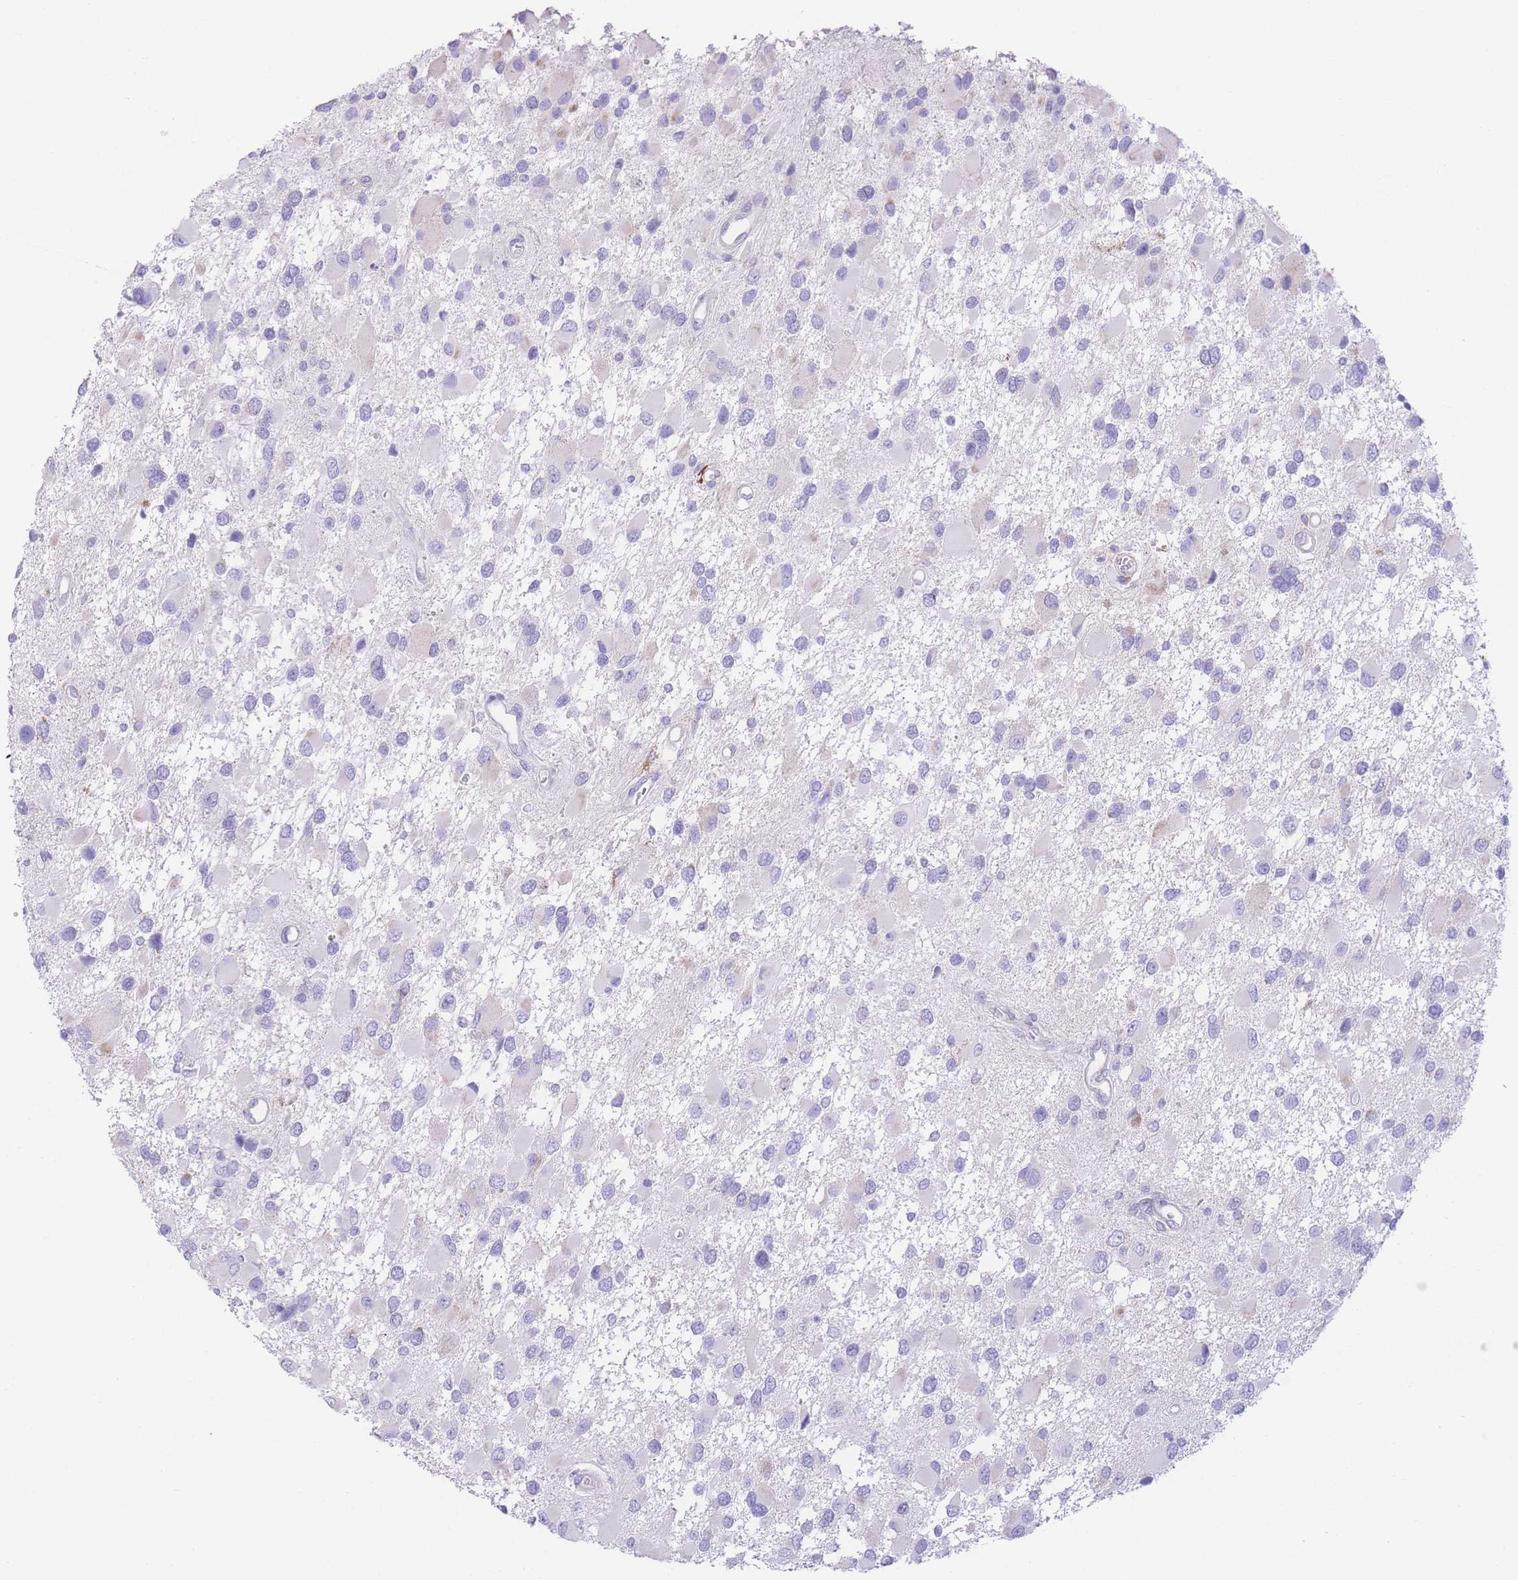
{"staining": {"intensity": "negative", "quantity": "none", "location": "none"}, "tissue": "glioma", "cell_type": "Tumor cells", "image_type": "cancer", "snomed": [{"axis": "morphology", "description": "Glioma, malignant, High grade"}, {"axis": "topography", "description": "Brain"}], "caption": "The immunohistochemistry photomicrograph has no significant staining in tumor cells of glioma tissue.", "gene": "NBEAL1", "patient": {"sex": "male", "age": 53}}